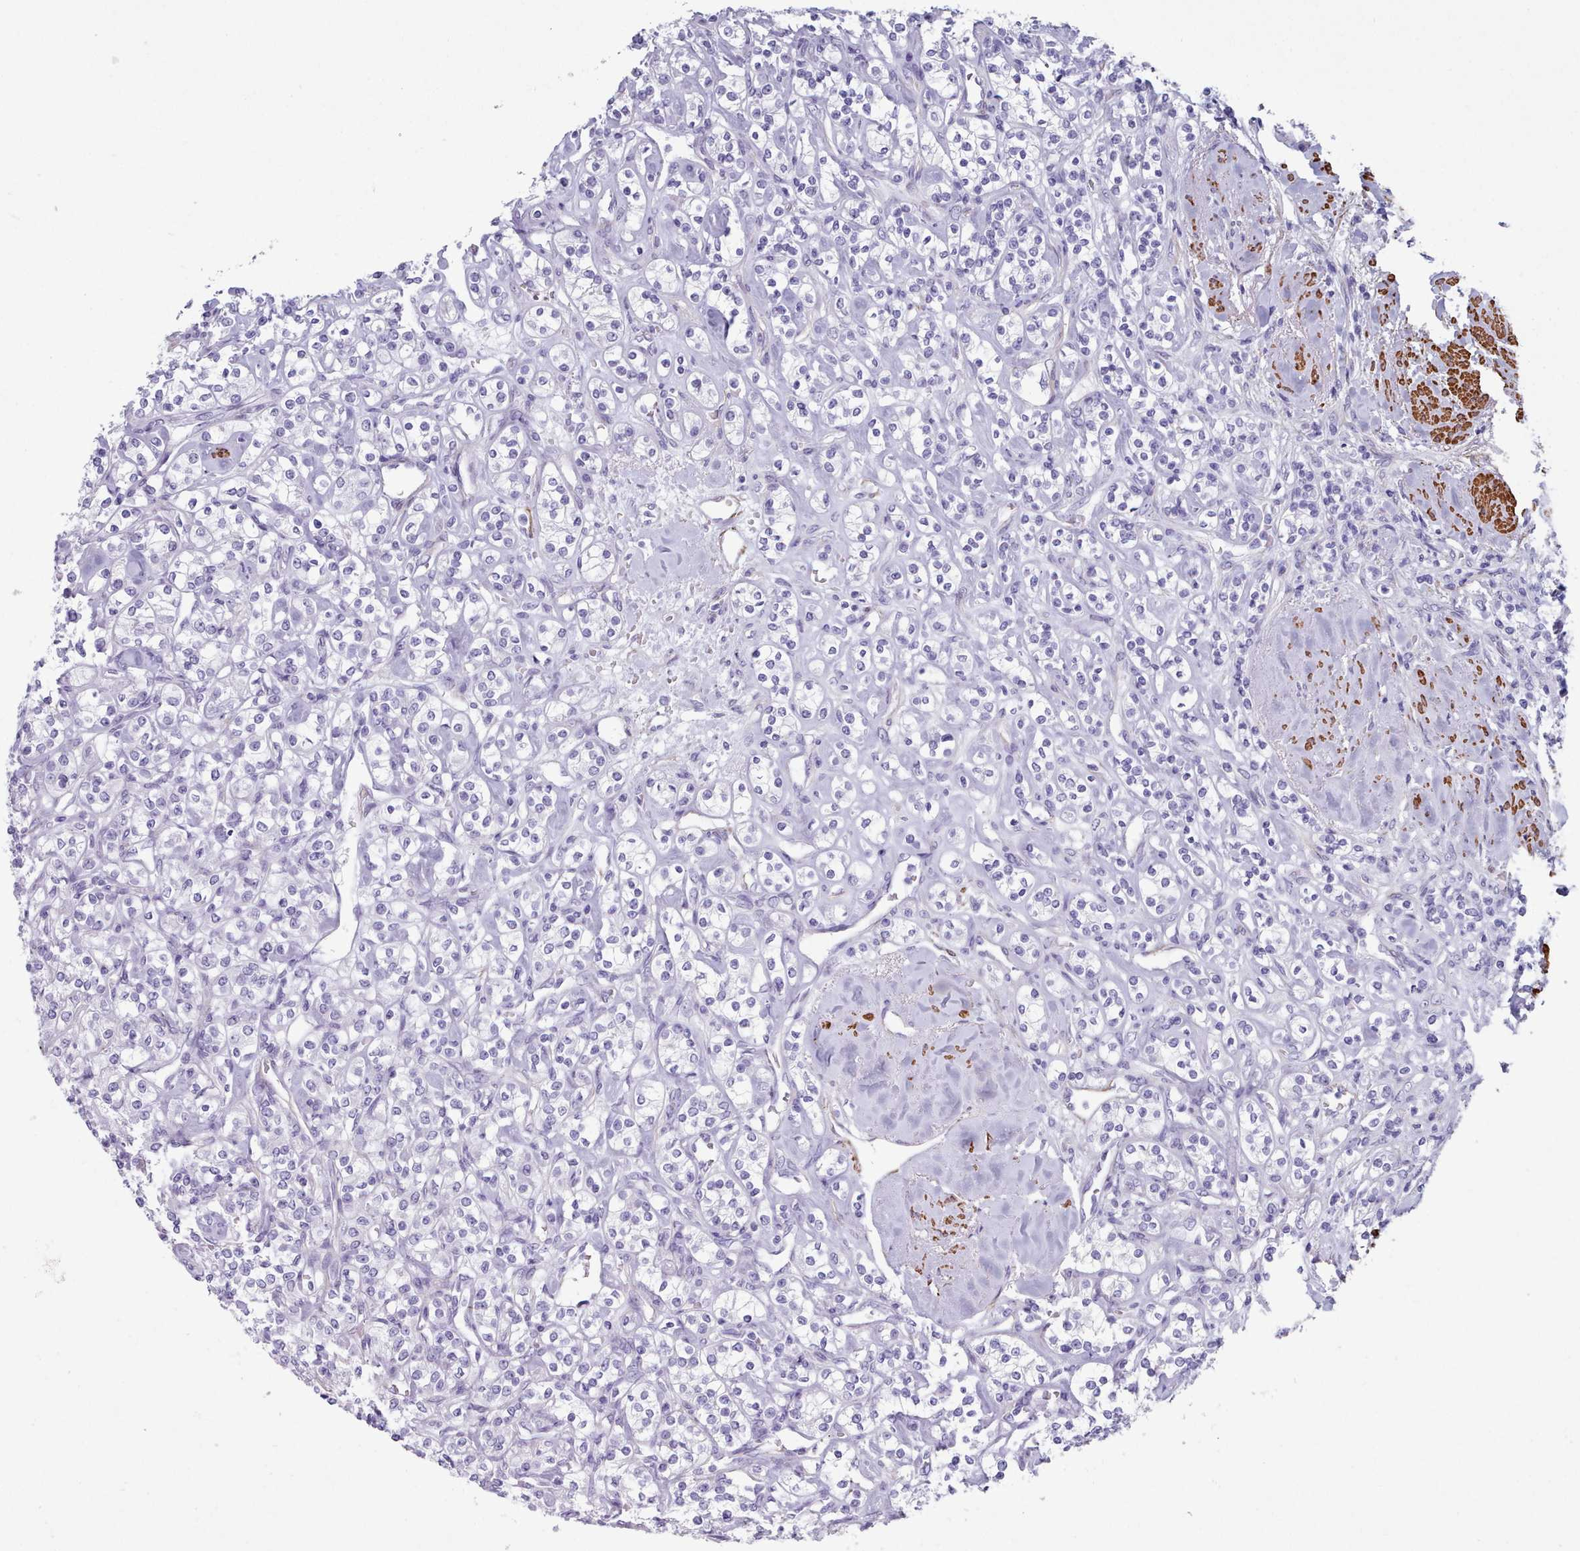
{"staining": {"intensity": "negative", "quantity": "none", "location": "none"}, "tissue": "renal cancer", "cell_type": "Tumor cells", "image_type": "cancer", "snomed": [{"axis": "morphology", "description": "Adenocarcinoma, NOS"}, {"axis": "topography", "description": "Kidney"}], "caption": "The image exhibits no significant staining in tumor cells of renal cancer (adenocarcinoma).", "gene": "FPGS", "patient": {"sex": "male", "age": 77}}